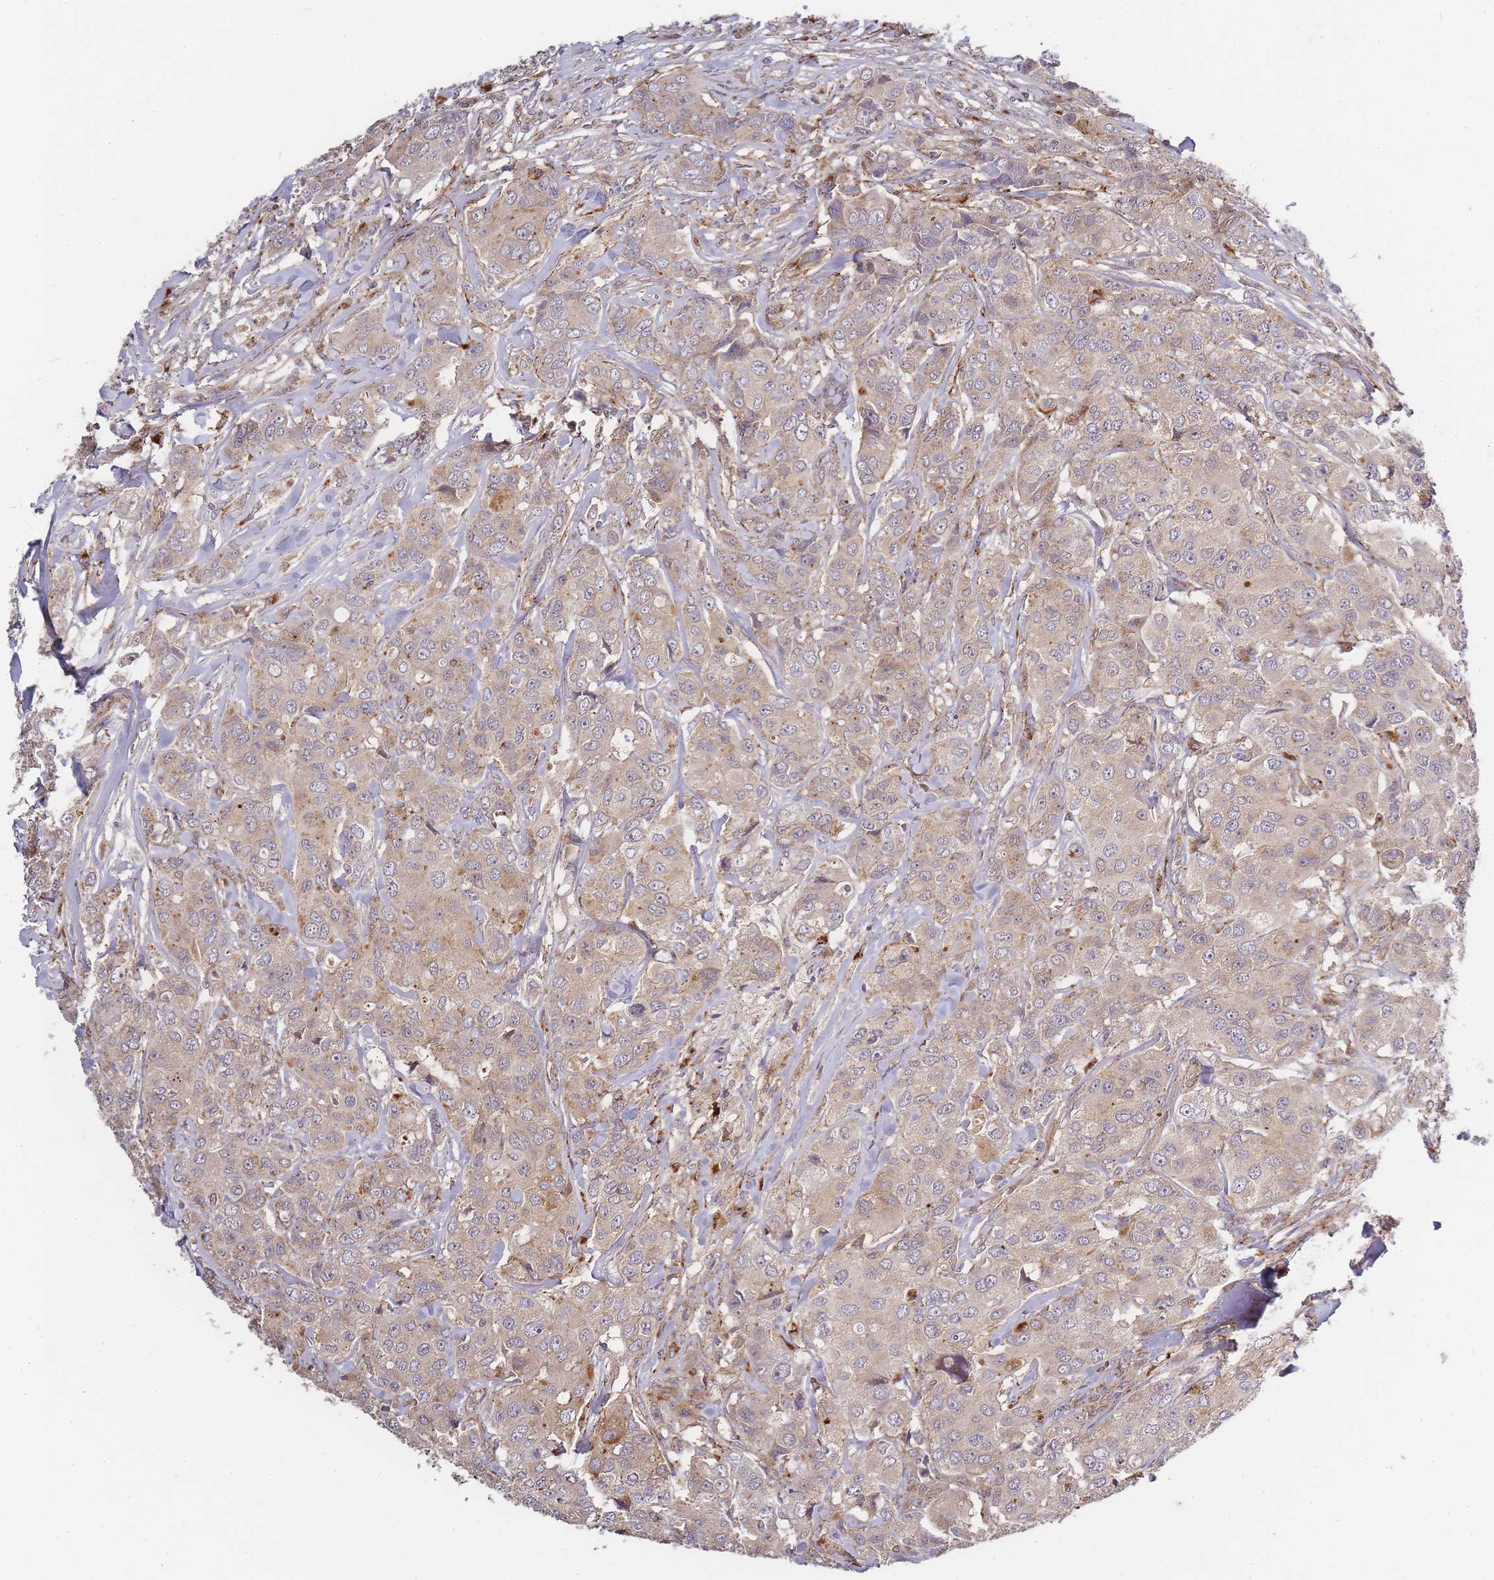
{"staining": {"intensity": "weak", "quantity": ">75%", "location": "cytoplasmic/membranous"}, "tissue": "breast cancer", "cell_type": "Tumor cells", "image_type": "cancer", "snomed": [{"axis": "morphology", "description": "Duct carcinoma"}, {"axis": "topography", "description": "Breast"}], "caption": "A brown stain highlights weak cytoplasmic/membranous staining of a protein in invasive ductal carcinoma (breast) tumor cells. Immunohistochemistry (ihc) stains the protein in brown and the nuclei are stained blue.", "gene": "ATG5", "patient": {"sex": "female", "age": 43}}